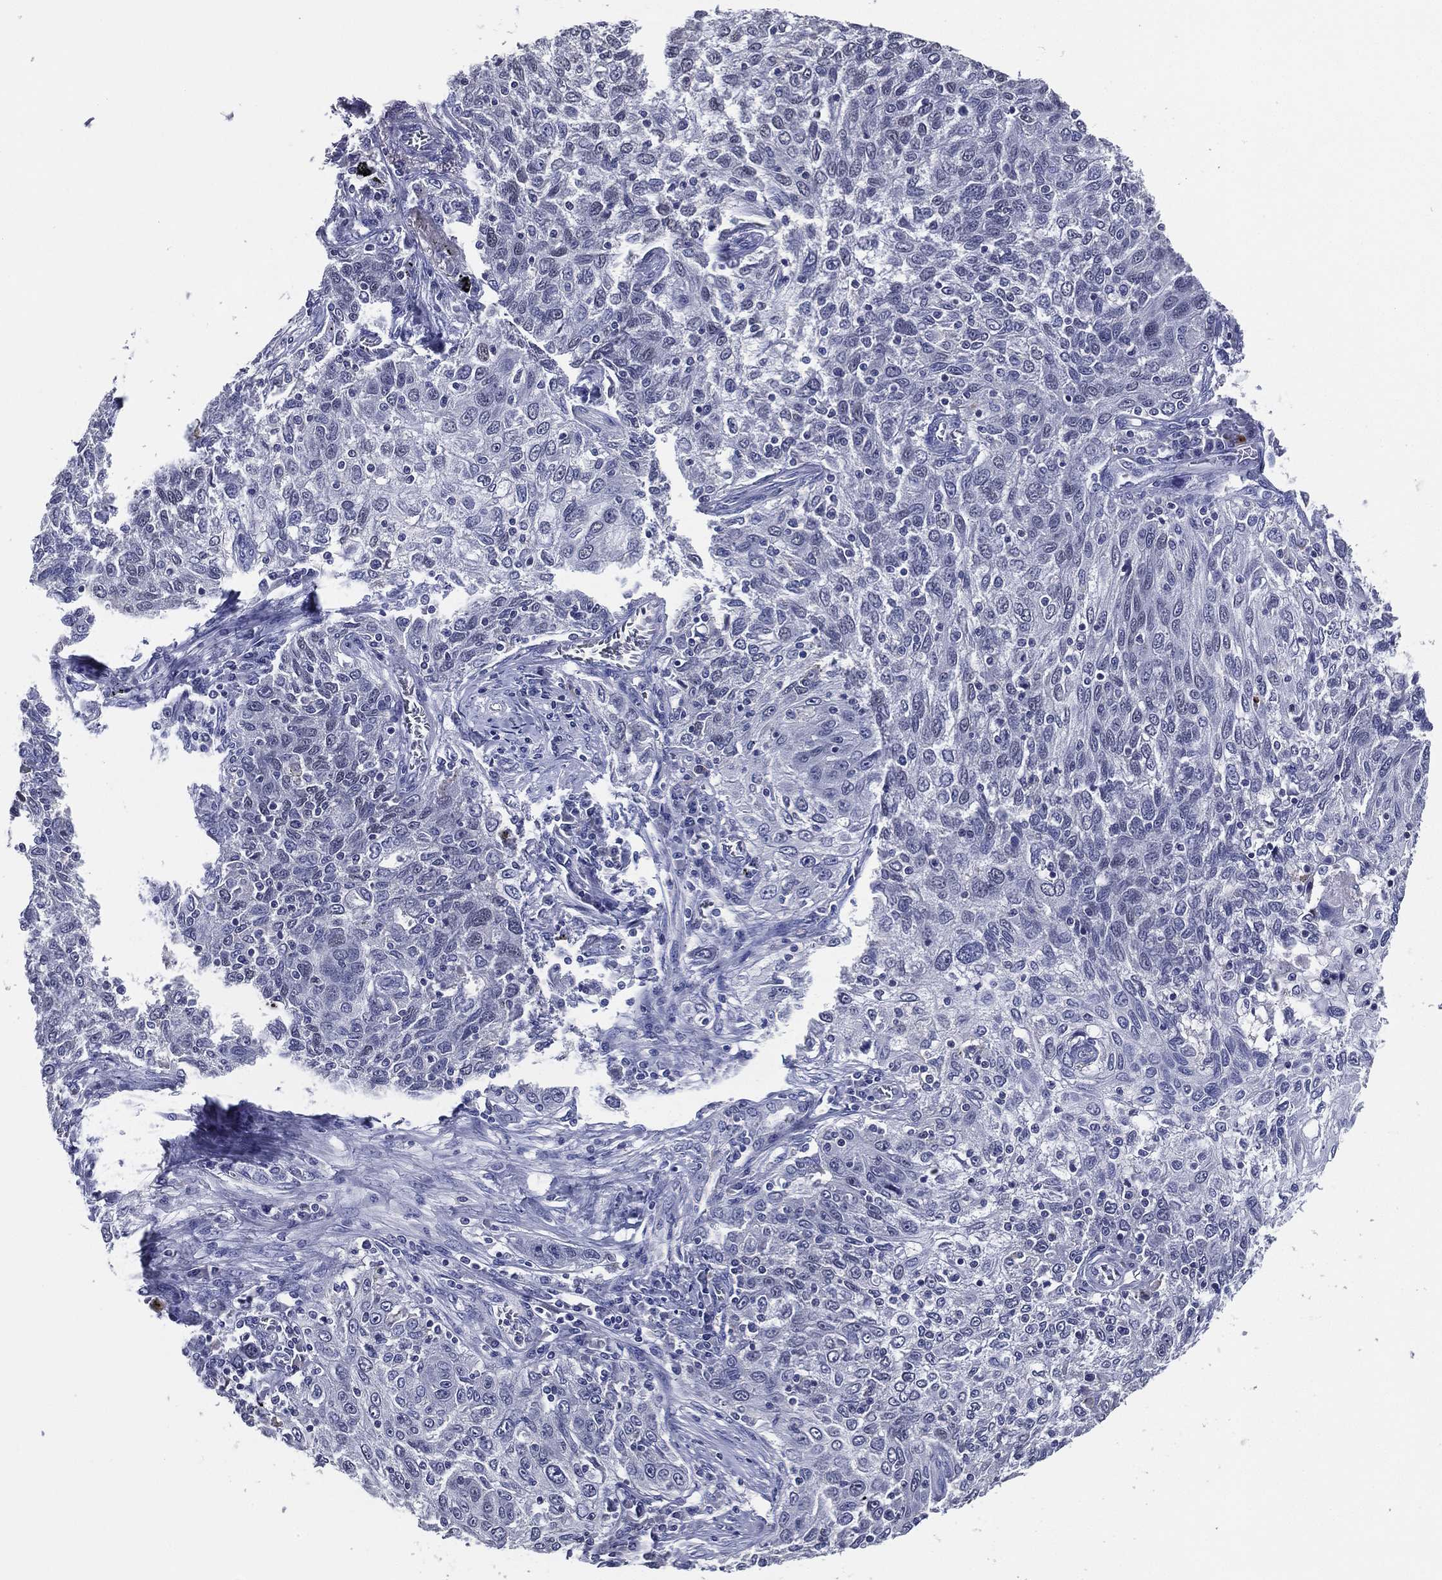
{"staining": {"intensity": "negative", "quantity": "none", "location": "none"}, "tissue": "lung cancer", "cell_type": "Tumor cells", "image_type": "cancer", "snomed": [{"axis": "morphology", "description": "Squamous cell carcinoma, NOS"}, {"axis": "topography", "description": "Lung"}], "caption": "IHC histopathology image of lung cancer stained for a protein (brown), which displays no expression in tumor cells.", "gene": "TFAP2A", "patient": {"sex": "female", "age": 69}}